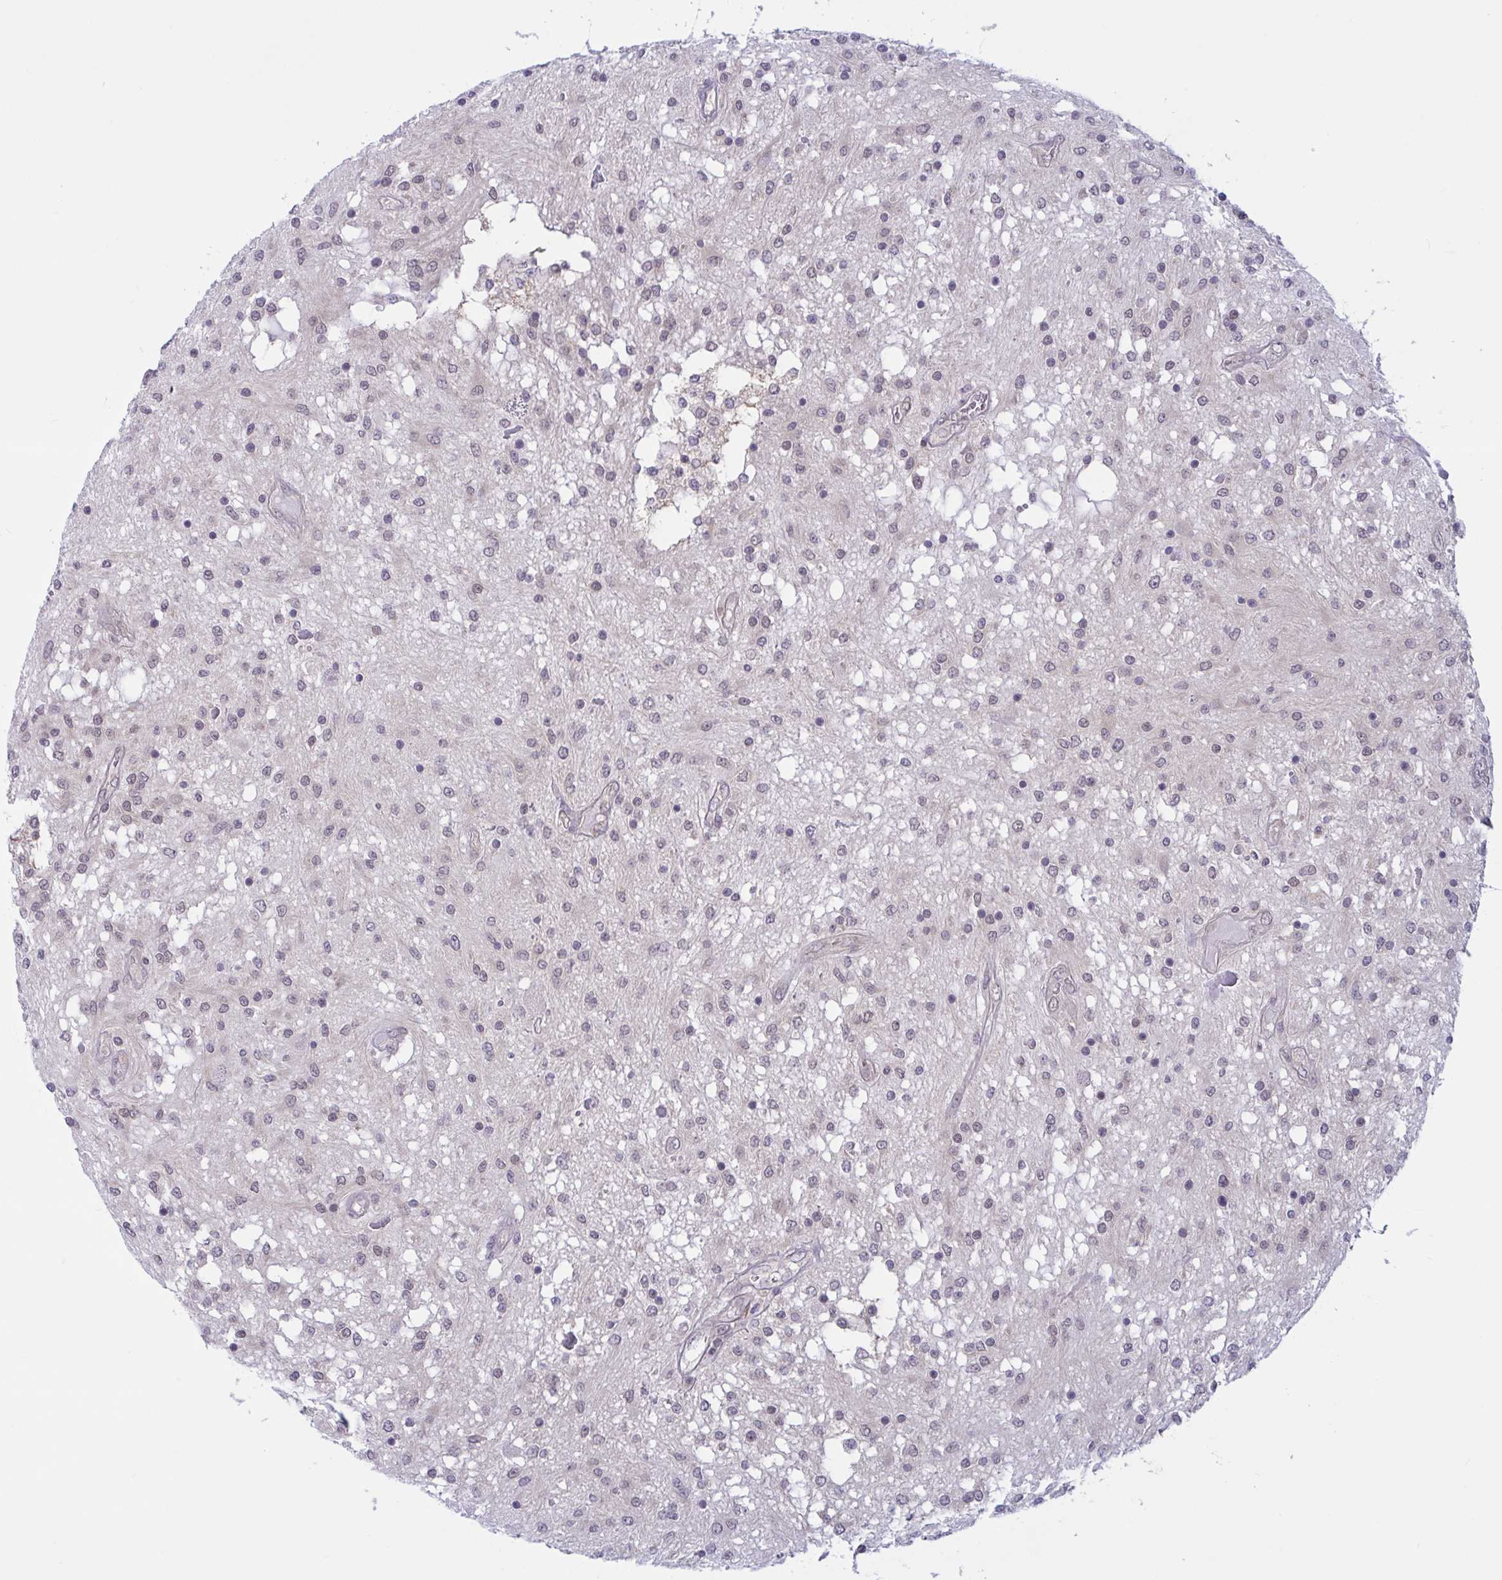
{"staining": {"intensity": "weak", "quantity": "25%-75%", "location": "nuclear"}, "tissue": "glioma", "cell_type": "Tumor cells", "image_type": "cancer", "snomed": [{"axis": "morphology", "description": "Glioma, malignant, Low grade"}, {"axis": "topography", "description": "Cerebellum"}], "caption": "Immunohistochemistry (IHC) histopathology image of low-grade glioma (malignant) stained for a protein (brown), which demonstrates low levels of weak nuclear positivity in about 25%-75% of tumor cells.", "gene": "TSN", "patient": {"sex": "female", "age": 14}}